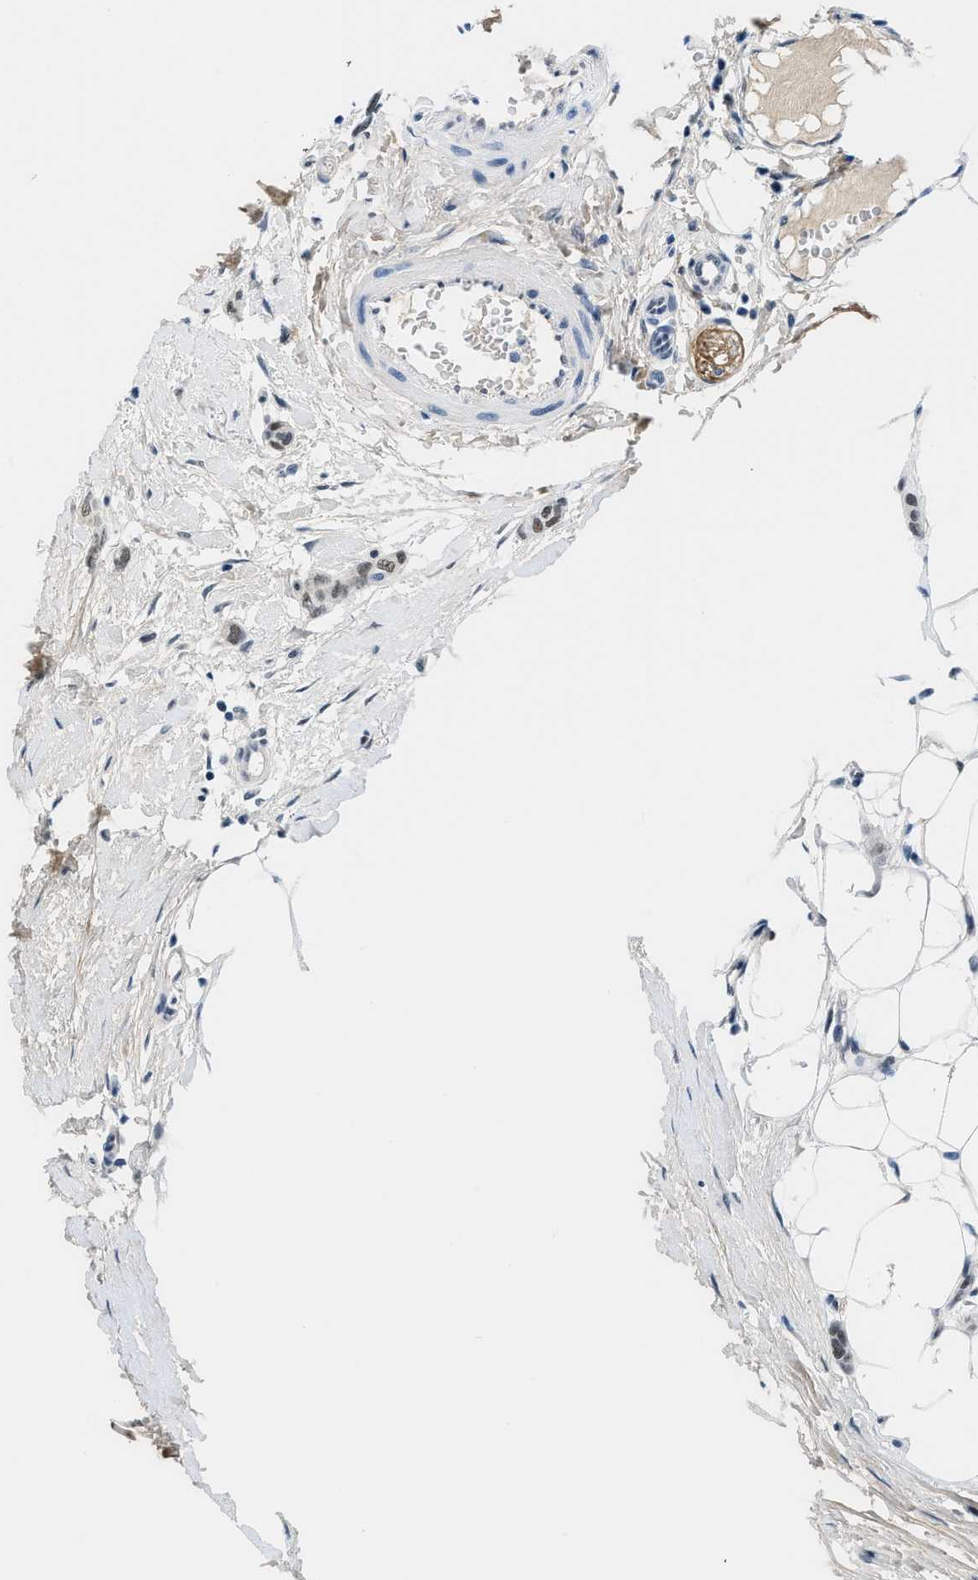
{"staining": {"intensity": "moderate", "quantity": ">75%", "location": "nuclear"}, "tissue": "breast cancer", "cell_type": "Tumor cells", "image_type": "cancer", "snomed": [{"axis": "morphology", "description": "Lobular carcinoma"}, {"axis": "topography", "description": "Skin"}, {"axis": "topography", "description": "Breast"}], "caption": "Protein expression analysis of lobular carcinoma (breast) reveals moderate nuclear staining in about >75% of tumor cells.", "gene": "SMARCAD1", "patient": {"sex": "female", "age": 46}}